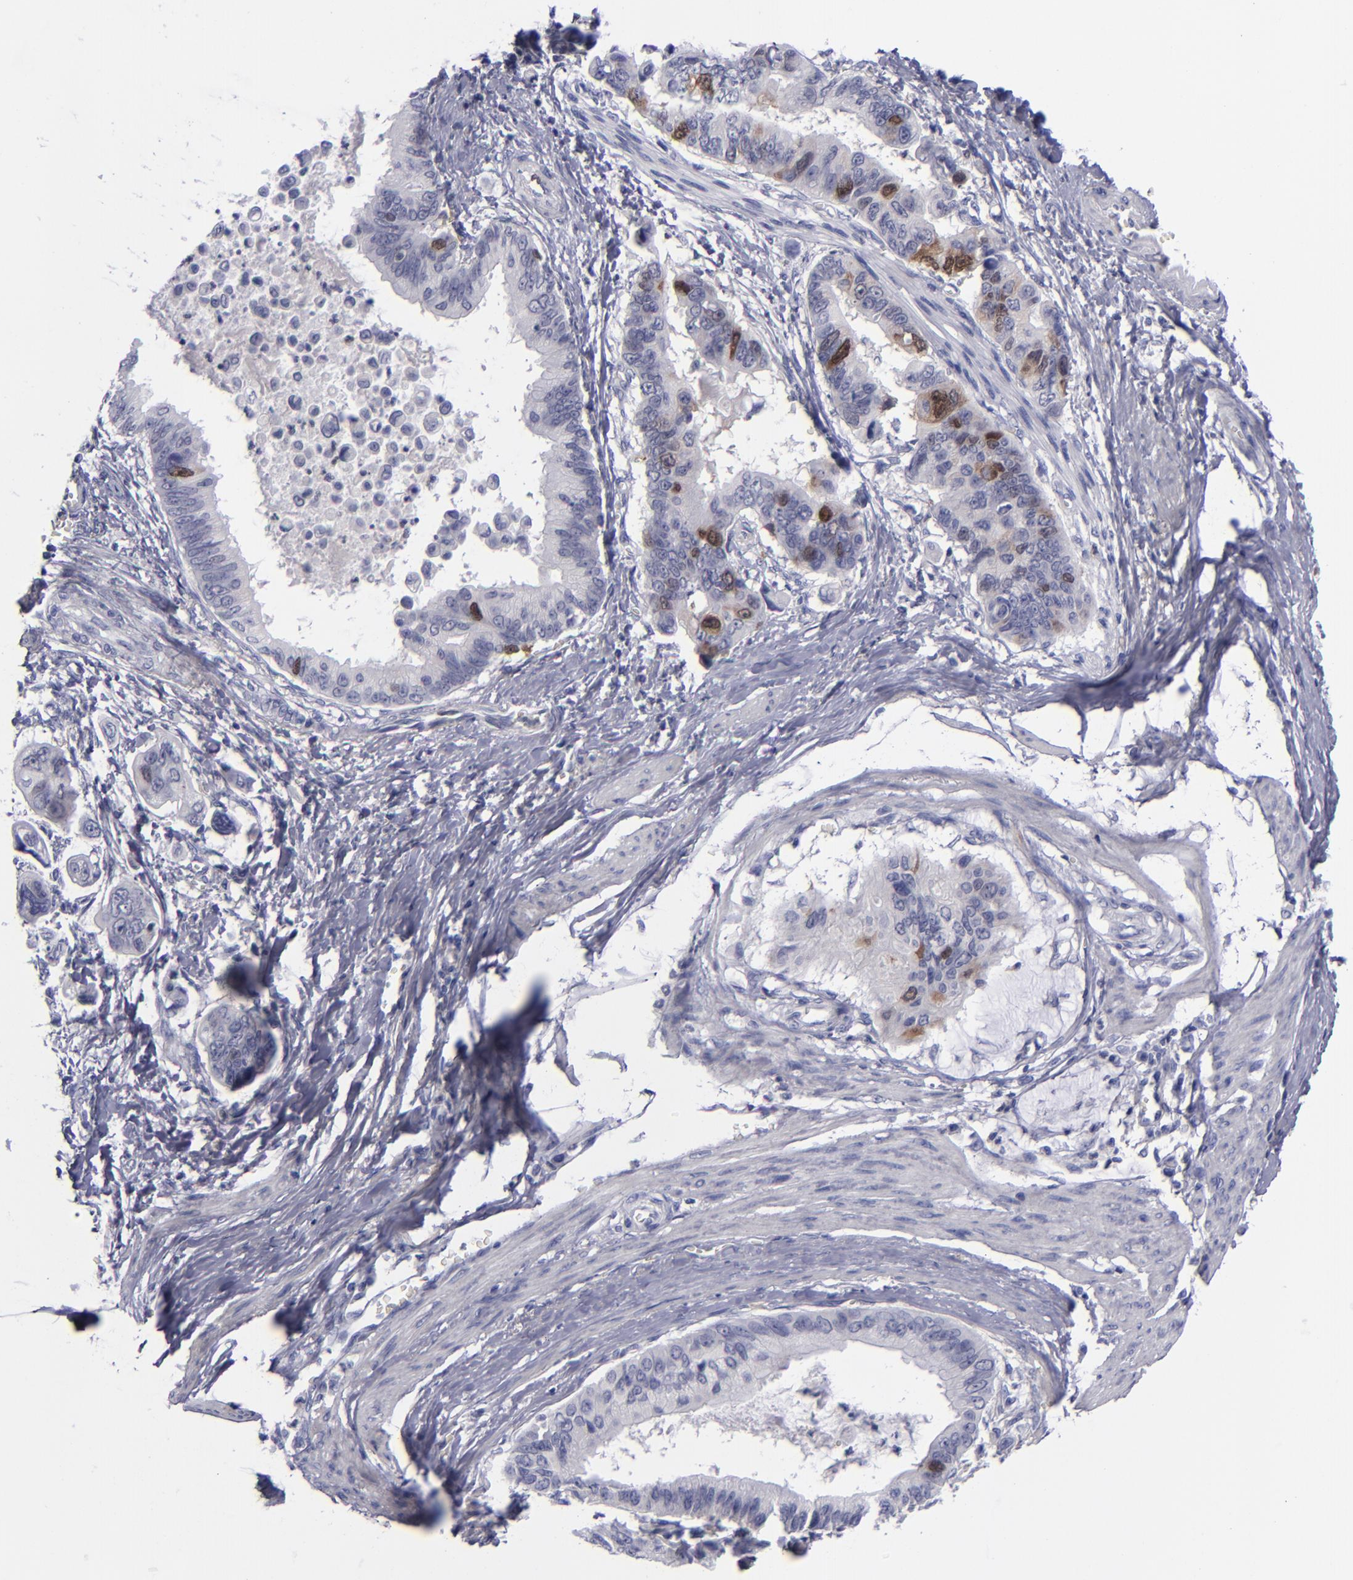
{"staining": {"intensity": "moderate", "quantity": "<25%", "location": "nuclear"}, "tissue": "stomach cancer", "cell_type": "Tumor cells", "image_type": "cancer", "snomed": [{"axis": "morphology", "description": "Adenocarcinoma, NOS"}, {"axis": "topography", "description": "Stomach, upper"}], "caption": "A micrograph of stomach cancer stained for a protein demonstrates moderate nuclear brown staining in tumor cells. The protein of interest is stained brown, and the nuclei are stained in blue (DAB IHC with brightfield microscopy, high magnification).", "gene": "AURKA", "patient": {"sex": "male", "age": 80}}